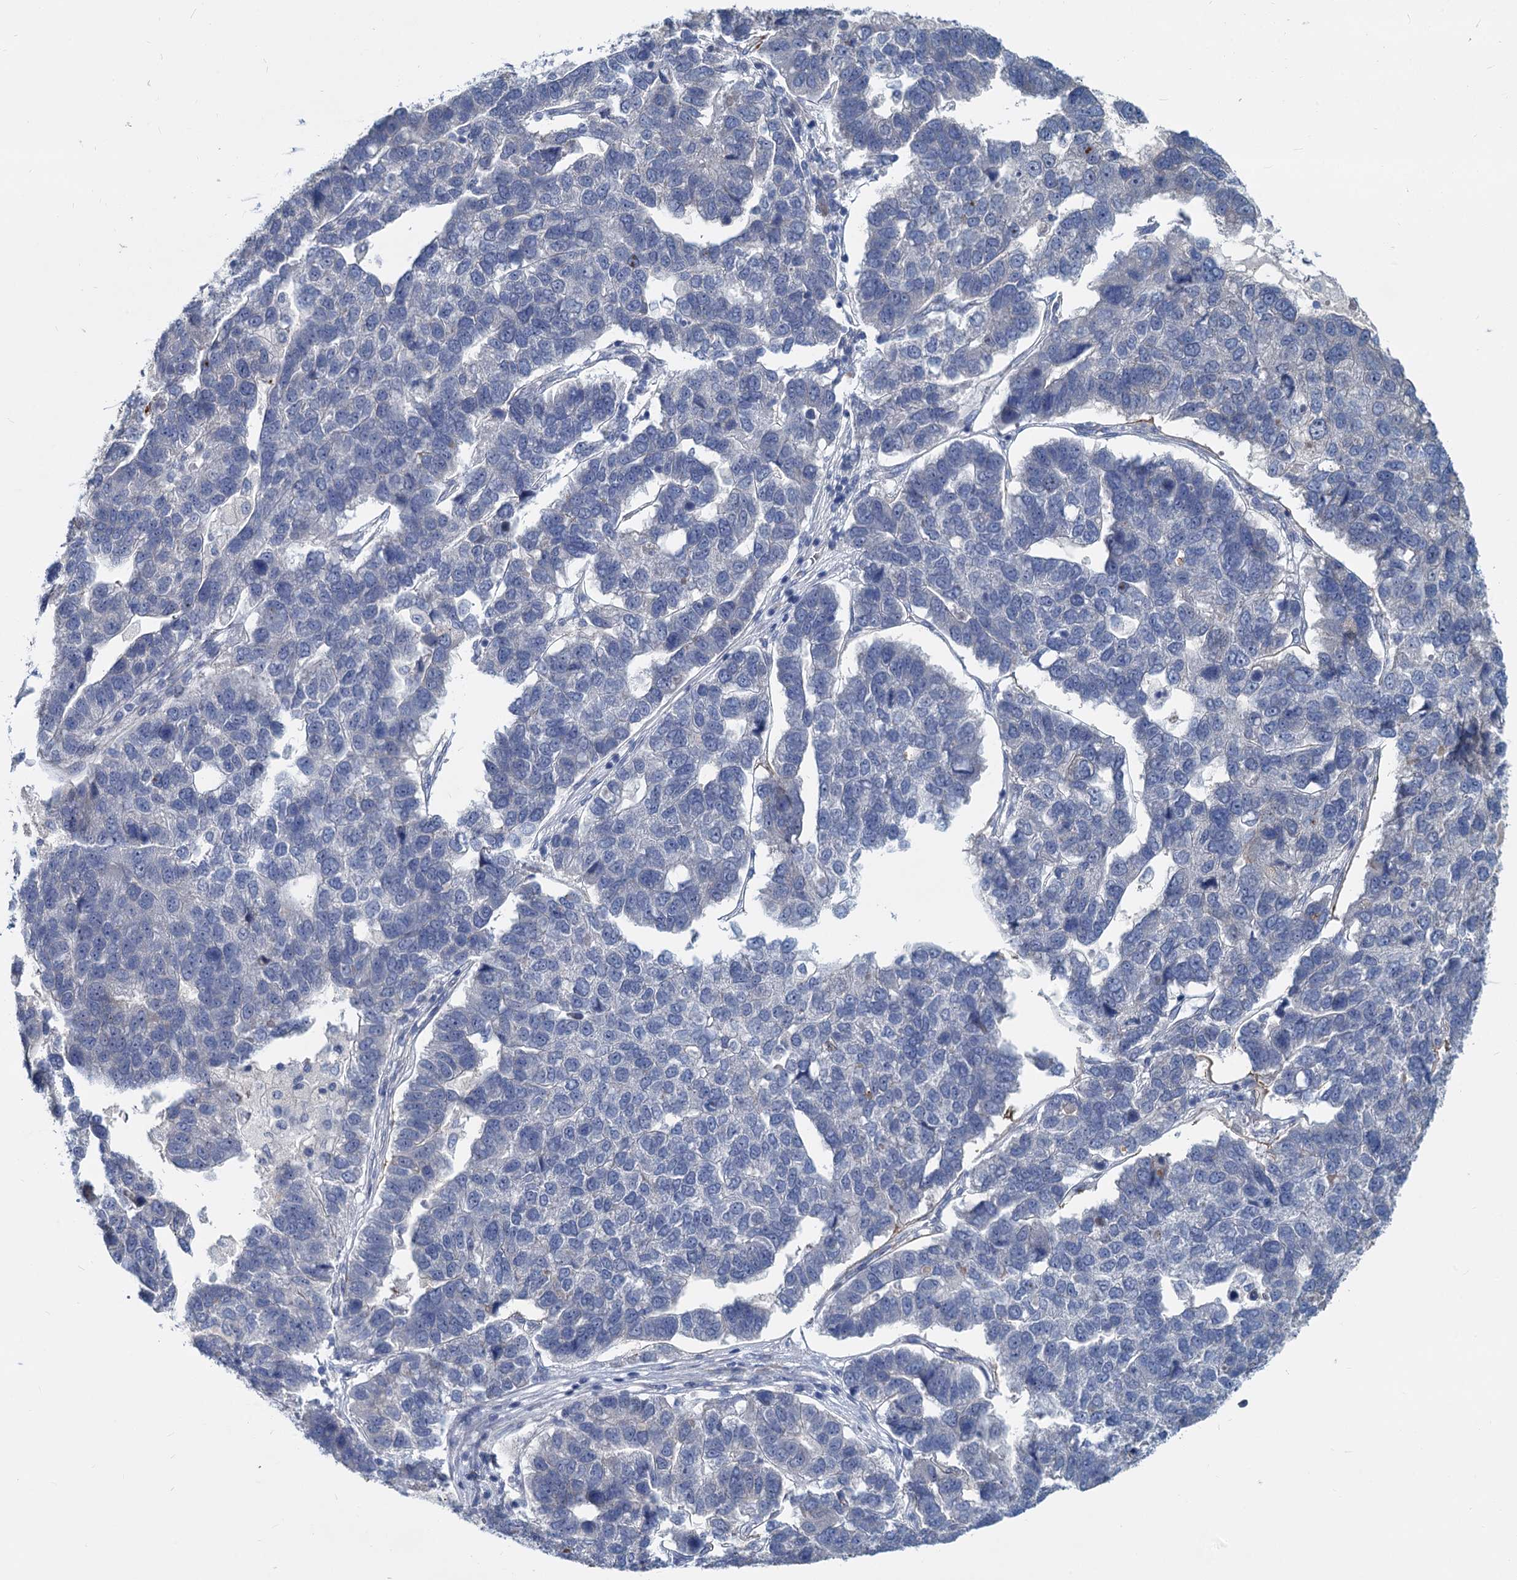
{"staining": {"intensity": "negative", "quantity": "none", "location": "none"}, "tissue": "pancreatic cancer", "cell_type": "Tumor cells", "image_type": "cancer", "snomed": [{"axis": "morphology", "description": "Adenocarcinoma, NOS"}, {"axis": "topography", "description": "Pancreas"}], "caption": "This image is of adenocarcinoma (pancreatic) stained with IHC to label a protein in brown with the nuclei are counter-stained blue. There is no staining in tumor cells.", "gene": "GSTM3", "patient": {"sex": "female", "age": 61}}